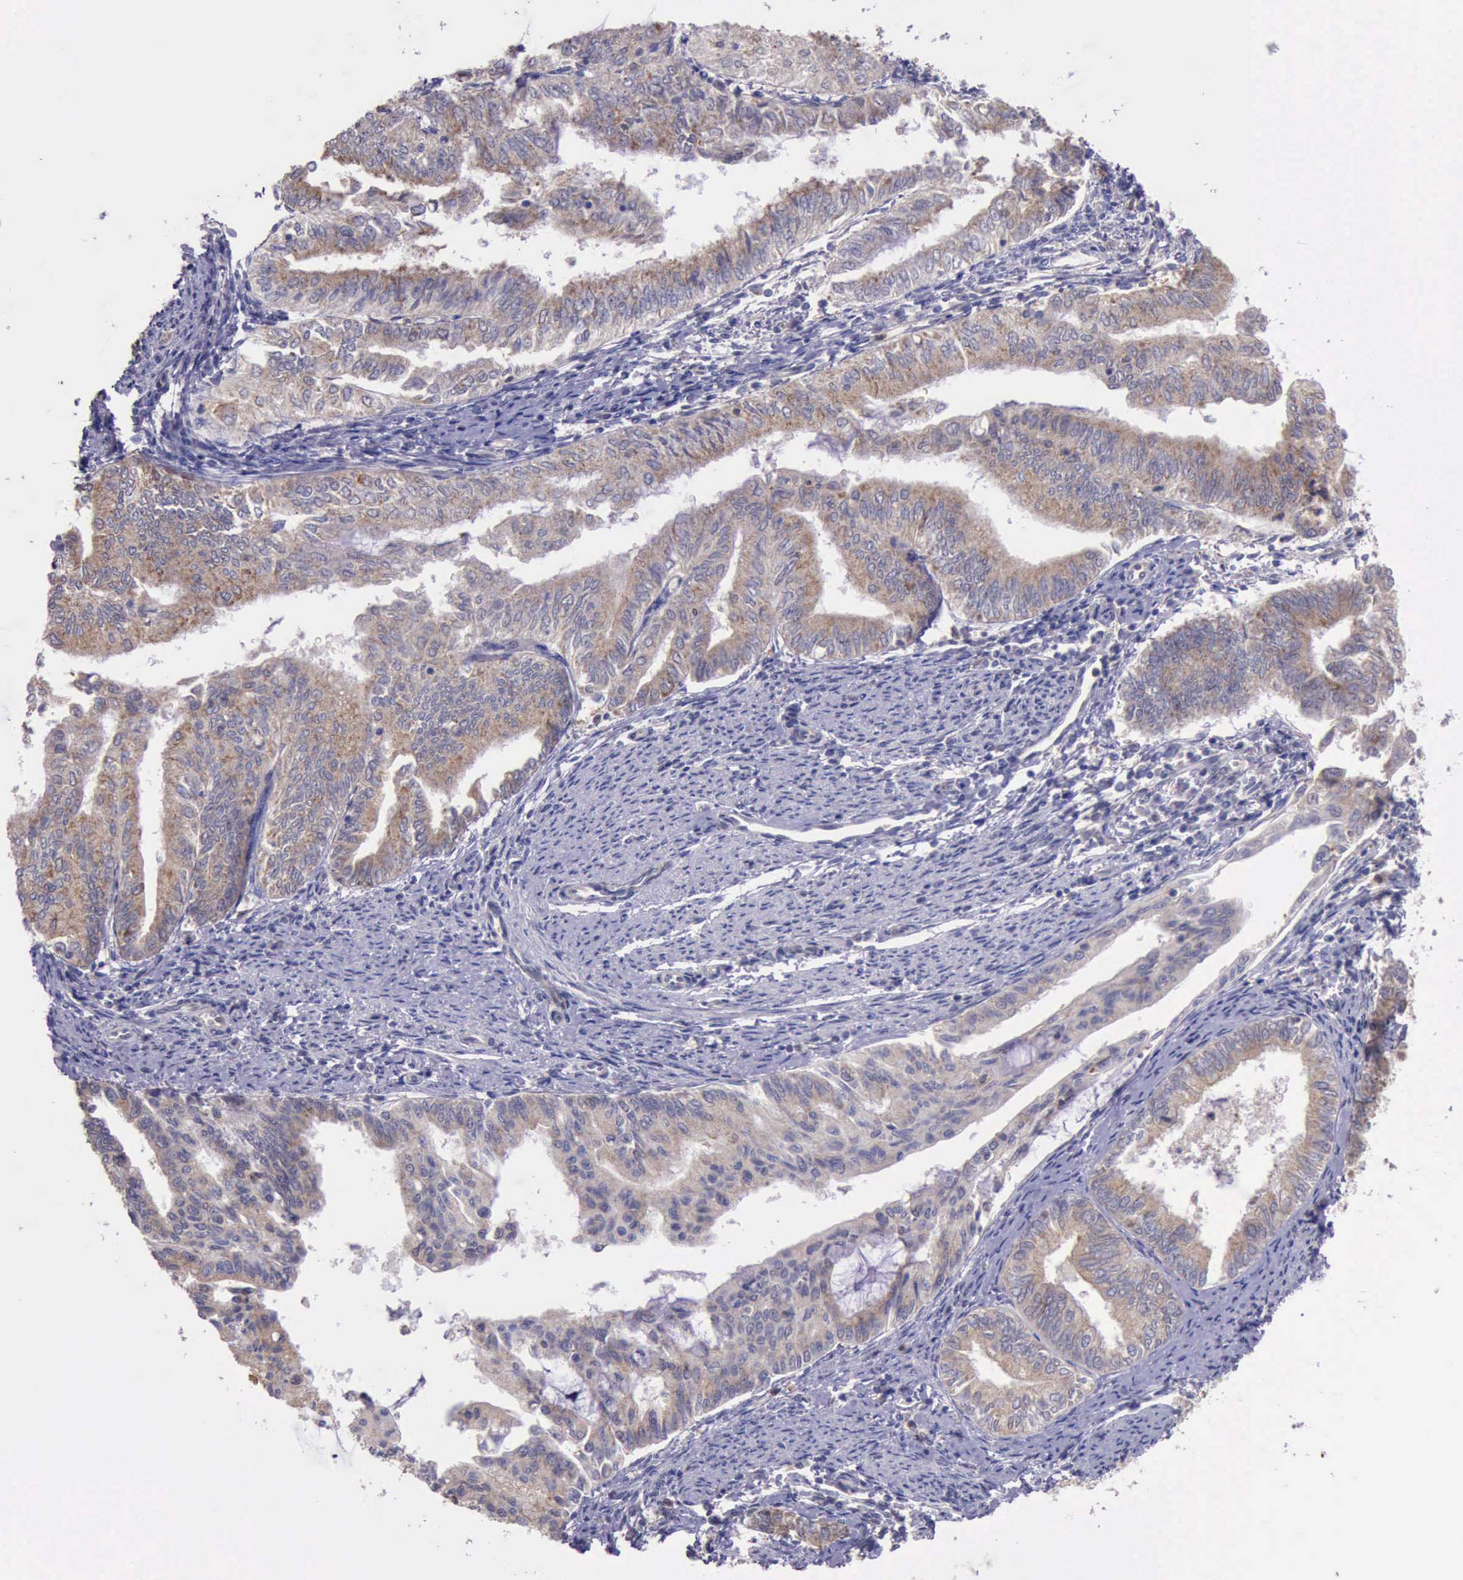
{"staining": {"intensity": "moderate", "quantity": ">75%", "location": "cytoplasmic/membranous"}, "tissue": "endometrial cancer", "cell_type": "Tumor cells", "image_type": "cancer", "snomed": [{"axis": "morphology", "description": "Adenocarcinoma, NOS"}, {"axis": "topography", "description": "Endometrium"}], "caption": "Endometrial cancer (adenocarcinoma) stained with DAB (3,3'-diaminobenzidine) immunohistochemistry (IHC) reveals medium levels of moderate cytoplasmic/membranous expression in approximately >75% of tumor cells.", "gene": "PLEK2", "patient": {"sex": "female", "age": 66}}